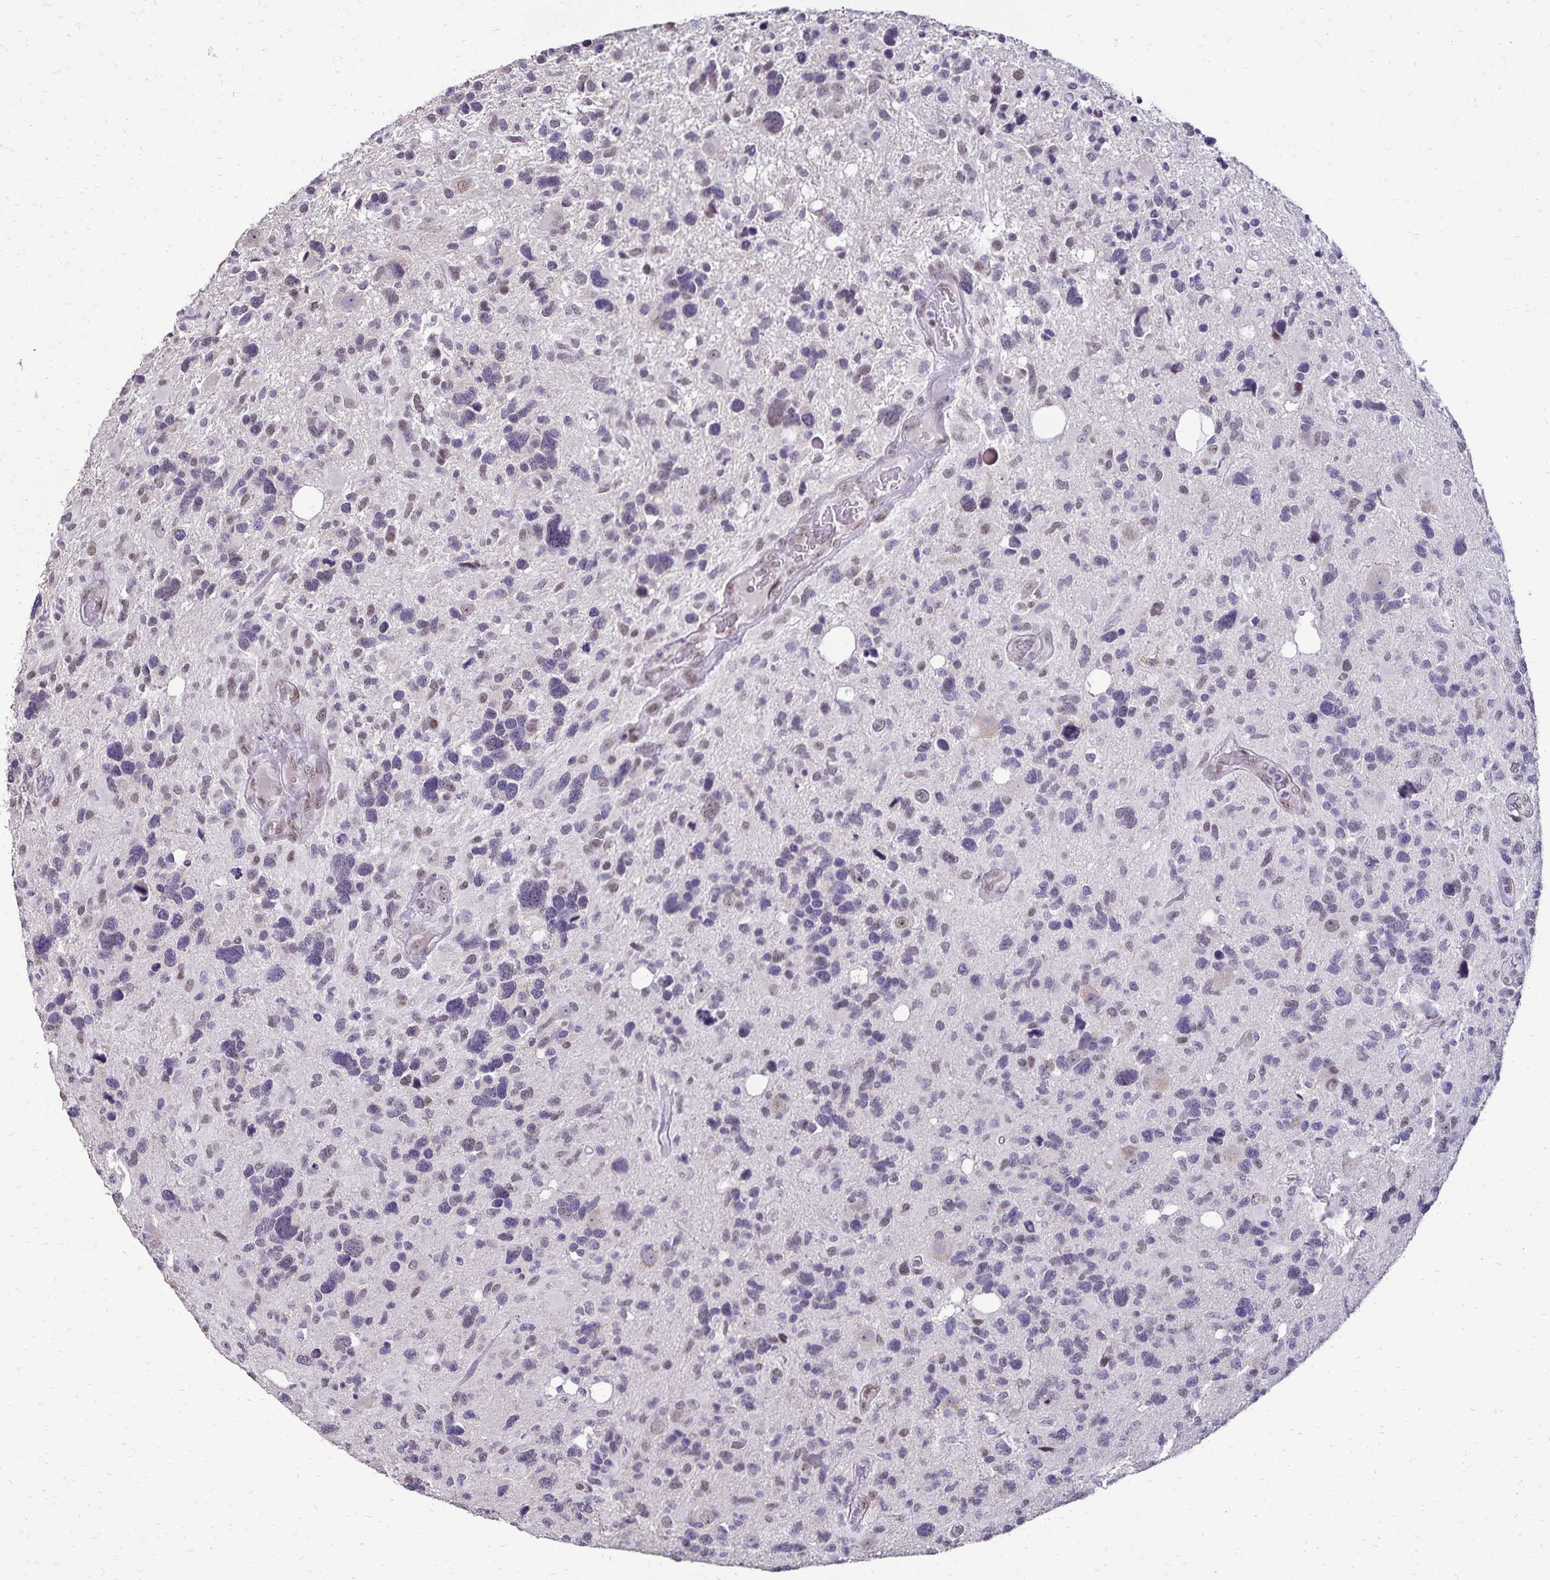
{"staining": {"intensity": "negative", "quantity": "none", "location": "none"}, "tissue": "glioma", "cell_type": "Tumor cells", "image_type": "cancer", "snomed": [{"axis": "morphology", "description": "Glioma, malignant, High grade"}, {"axis": "topography", "description": "Brain"}], "caption": "There is no significant positivity in tumor cells of malignant high-grade glioma. Brightfield microscopy of immunohistochemistry (IHC) stained with DAB (3,3'-diaminobenzidine) (brown) and hematoxylin (blue), captured at high magnification.", "gene": "POLB", "patient": {"sex": "male", "age": 49}}